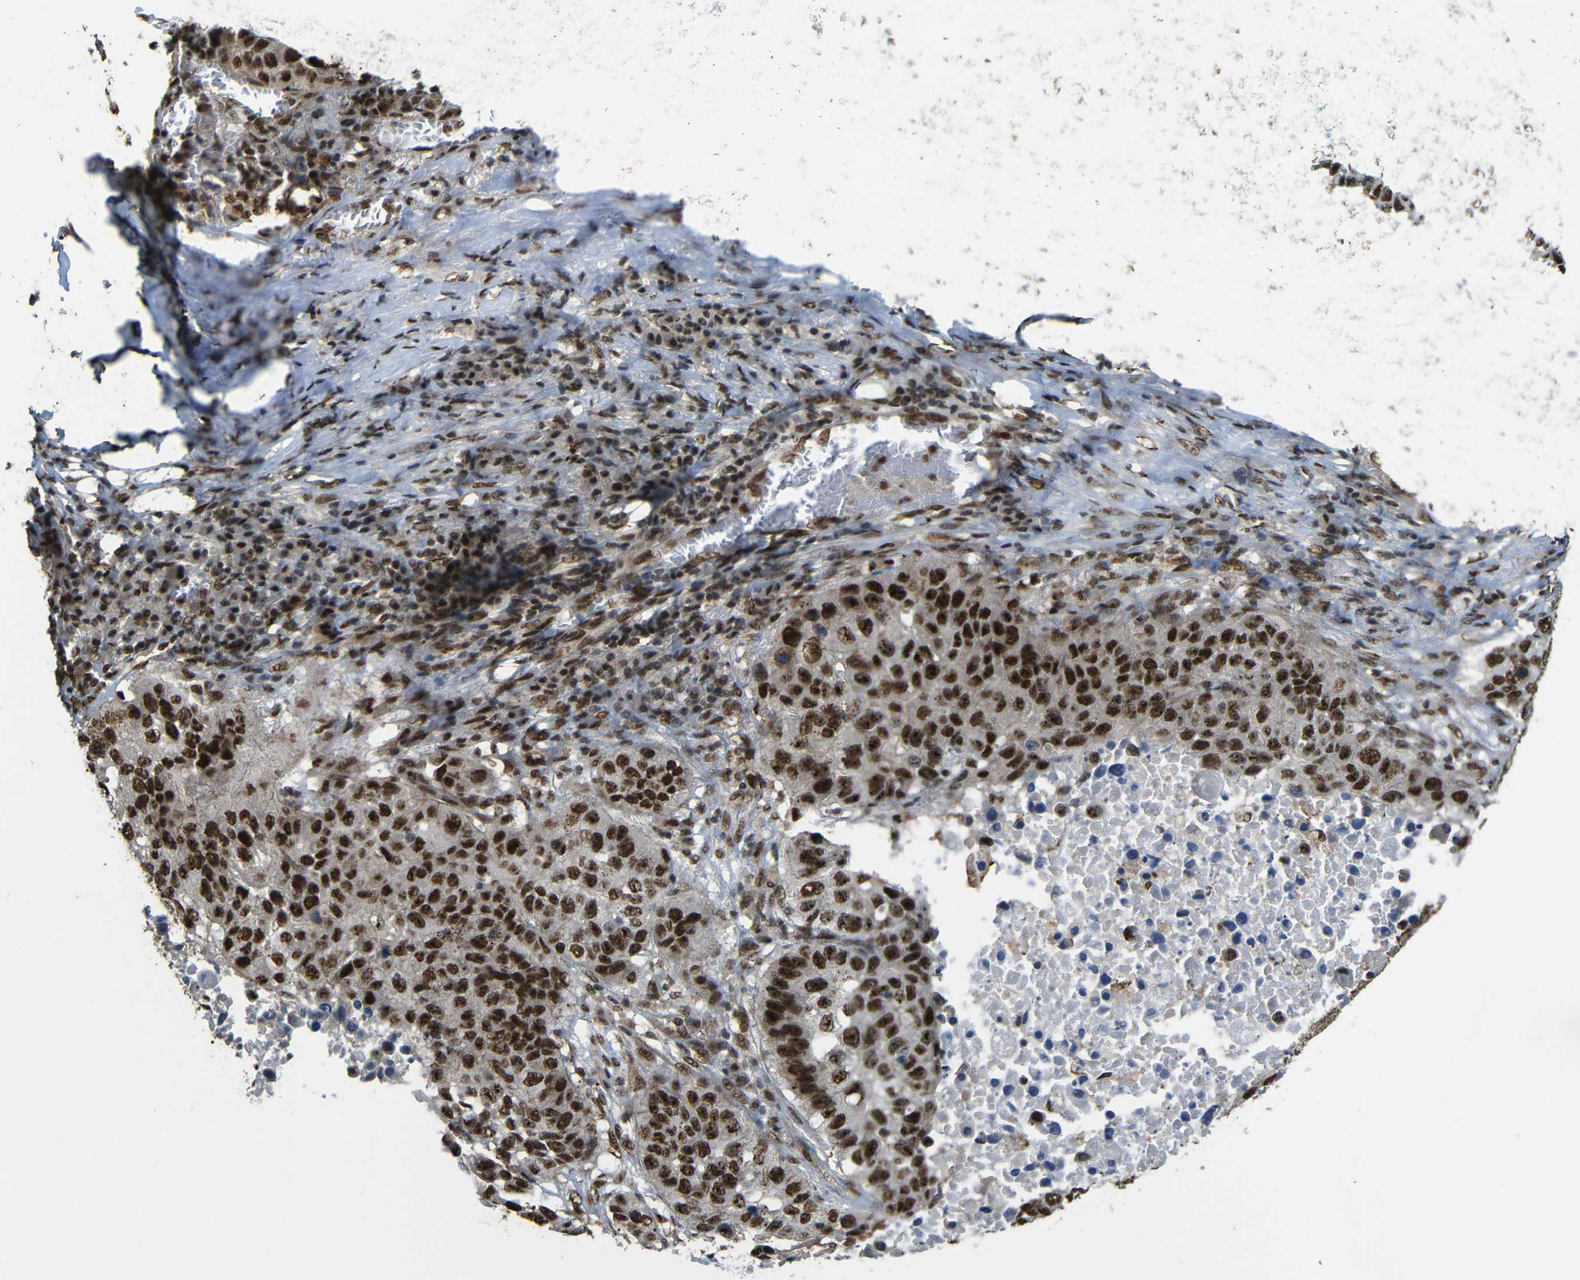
{"staining": {"intensity": "strong", "quantity": ">75%", "location": "cytoplasmic/membranous,nuclear"}, "tissue": "lung cancer", "cell_type": "Tumor cells", "image_type": "cancer", "snomed": [{"axis": "morphology", "description": "Squamous cell carcinoma, NOS"}, {"axis": "topography", "description": "Lung"}], "caption": "This is a micrograph of immunohistochemistry staining of lung squamous cell carcinoma, which shows strong expression in the cytoplasmic/membranous and nuclear of tumor cells.", "gene": "TCF7L2", "patient": {"sex": "male", "age": 57}}